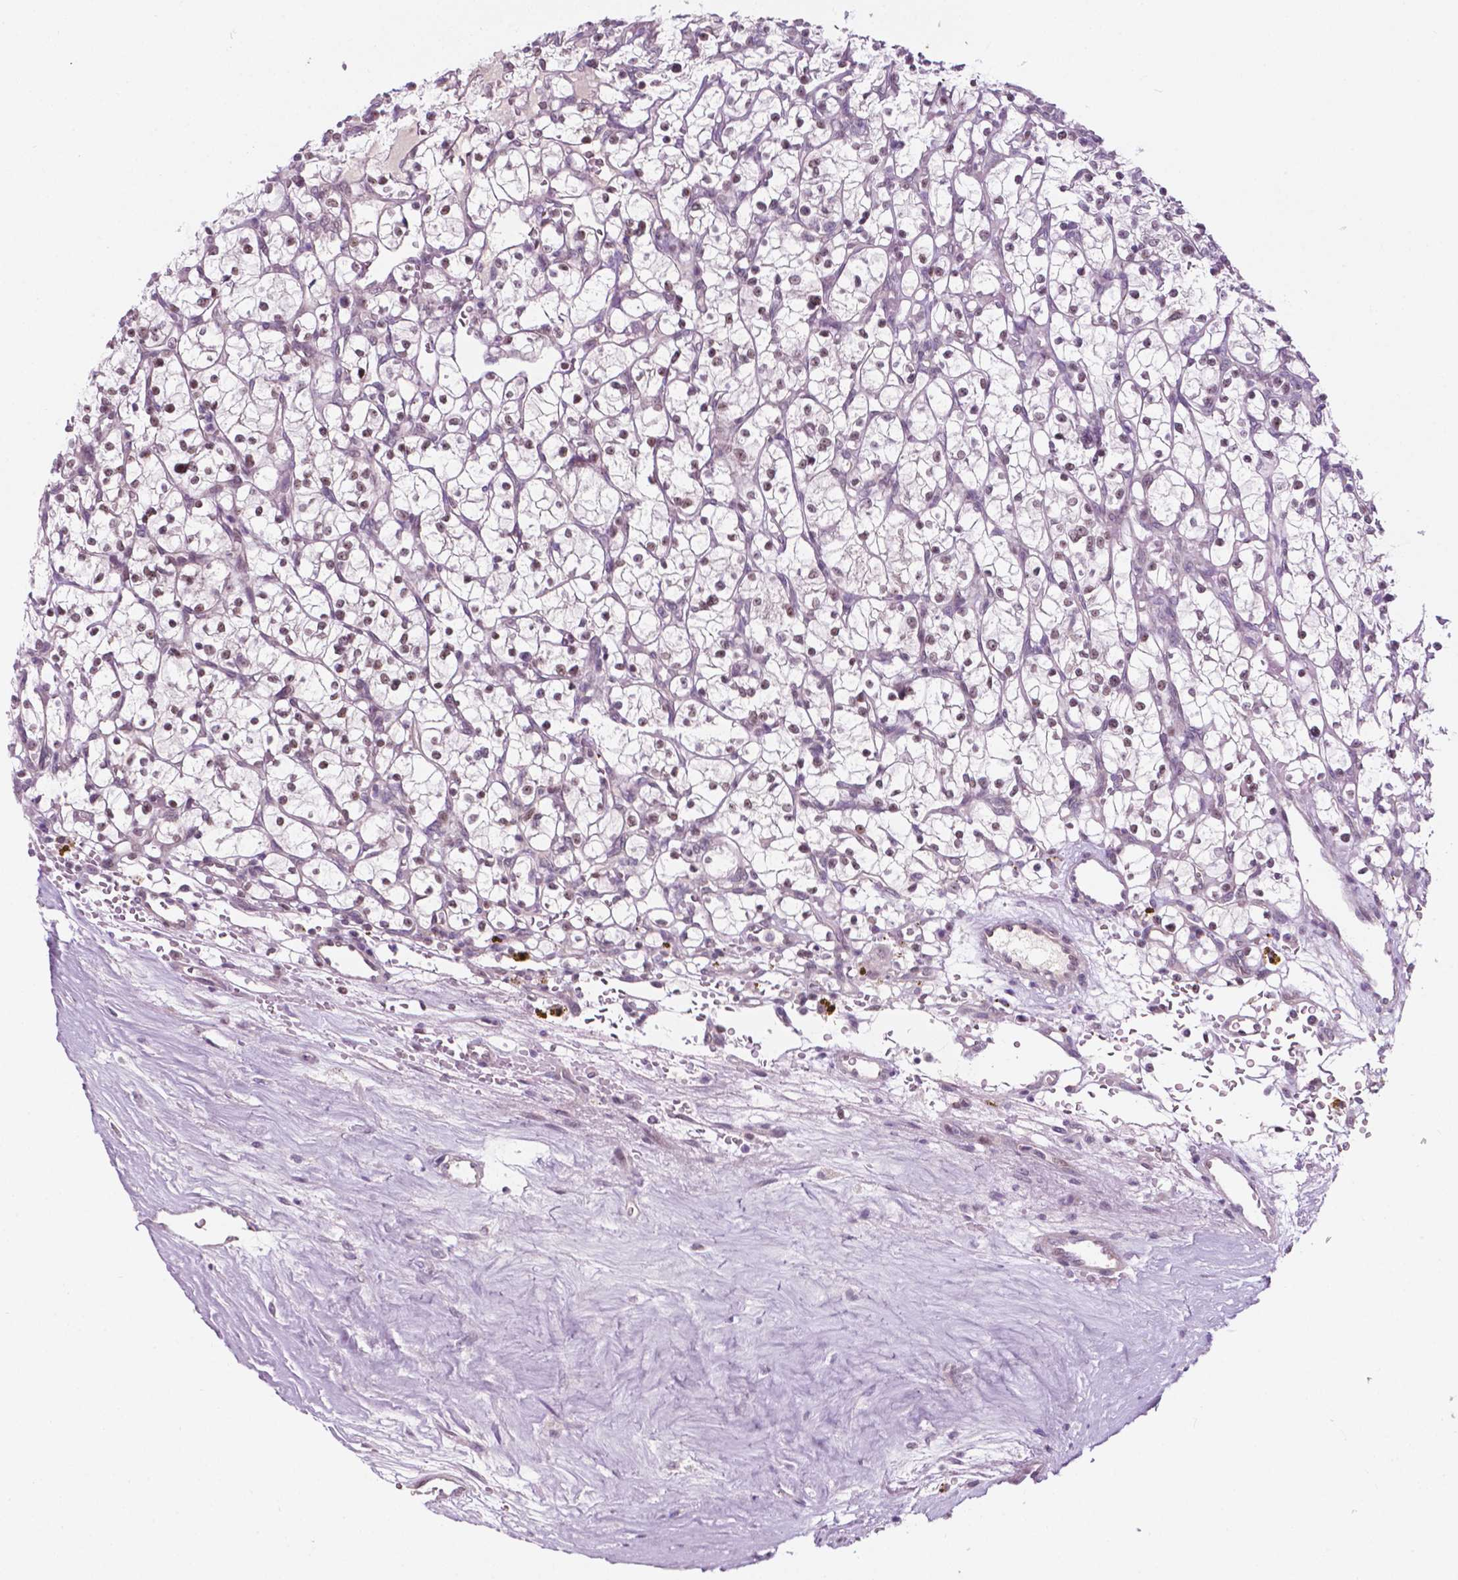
{"staining": {"intensity": "weak", "quantity": "<25%", "location": "nuclear"}, "tissue": "renal cancer", "cell_type": "Tumor cells", "image_type": "cancer", "snomed": [{"axis": "morphology", "description": "Adenocarcinoma, NOS"}, {"axis": "topography", "description": "Kidney"}], "caption": "This is an immunohistochemistry (IHC) photomicrograph of human renal cancer (adenocarcinoma). There is no staining in tumor cells.", "gene": "FAM50B", "patient": {"sex": "female", "age": 64}}